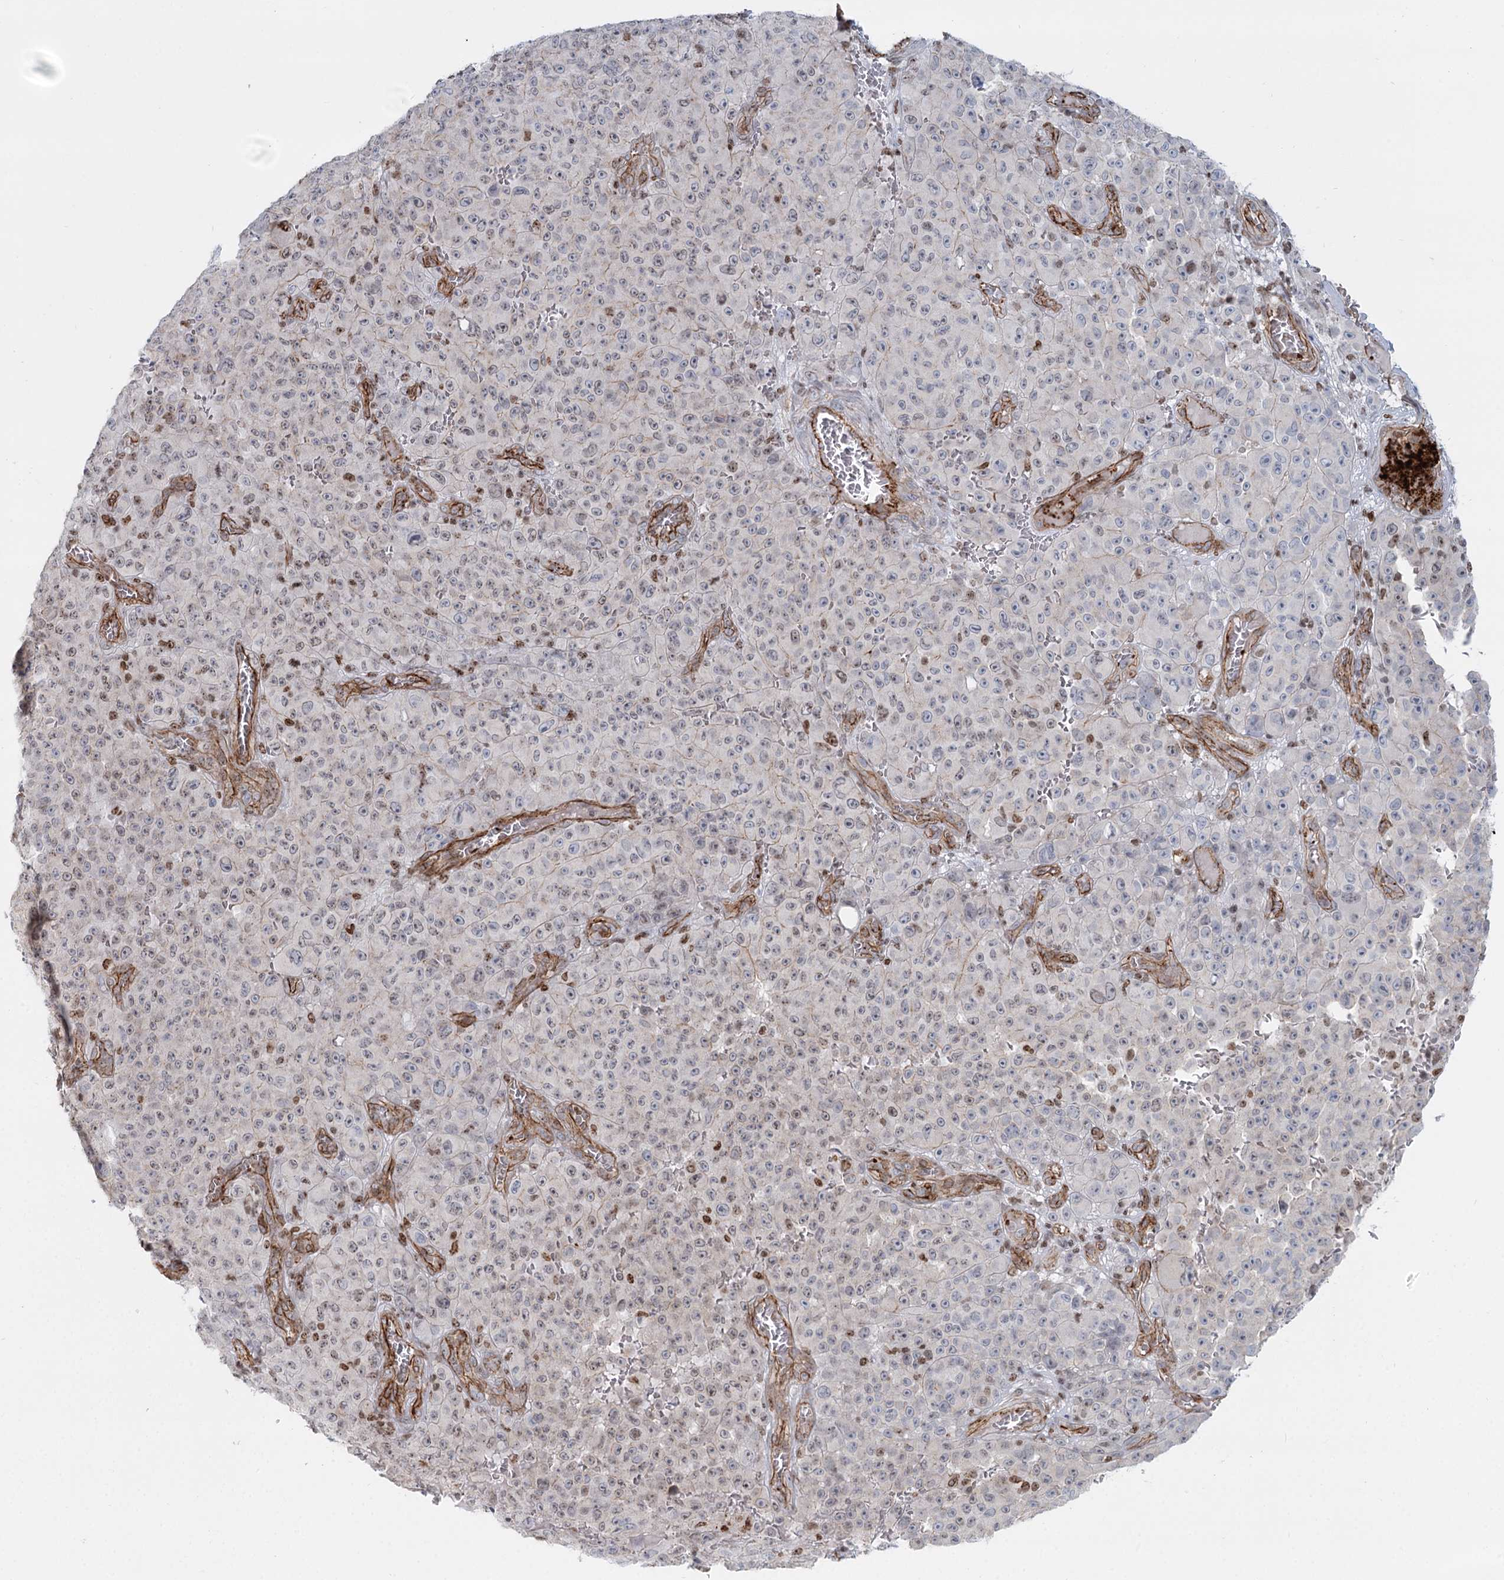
{"staining": {"intensity": "moderate", "quantity": "<25%", "location": "nuclear"}, "tissue": "melanoma", "cell_type": "Tumor cells", "image_type": "cancer", "snomed": [{"axis": "morphology", "description": "Malignant melanoma, NOS"}, {"axis": "topography", "description": "Skin"}], "caption": "This image exhibits IHC staining of melanoma, with low moderate nuclear positivity in about <25% of tumor cells.", "gene": "ZFYVE28", "patient": {"sex": "female", "age": 82}}